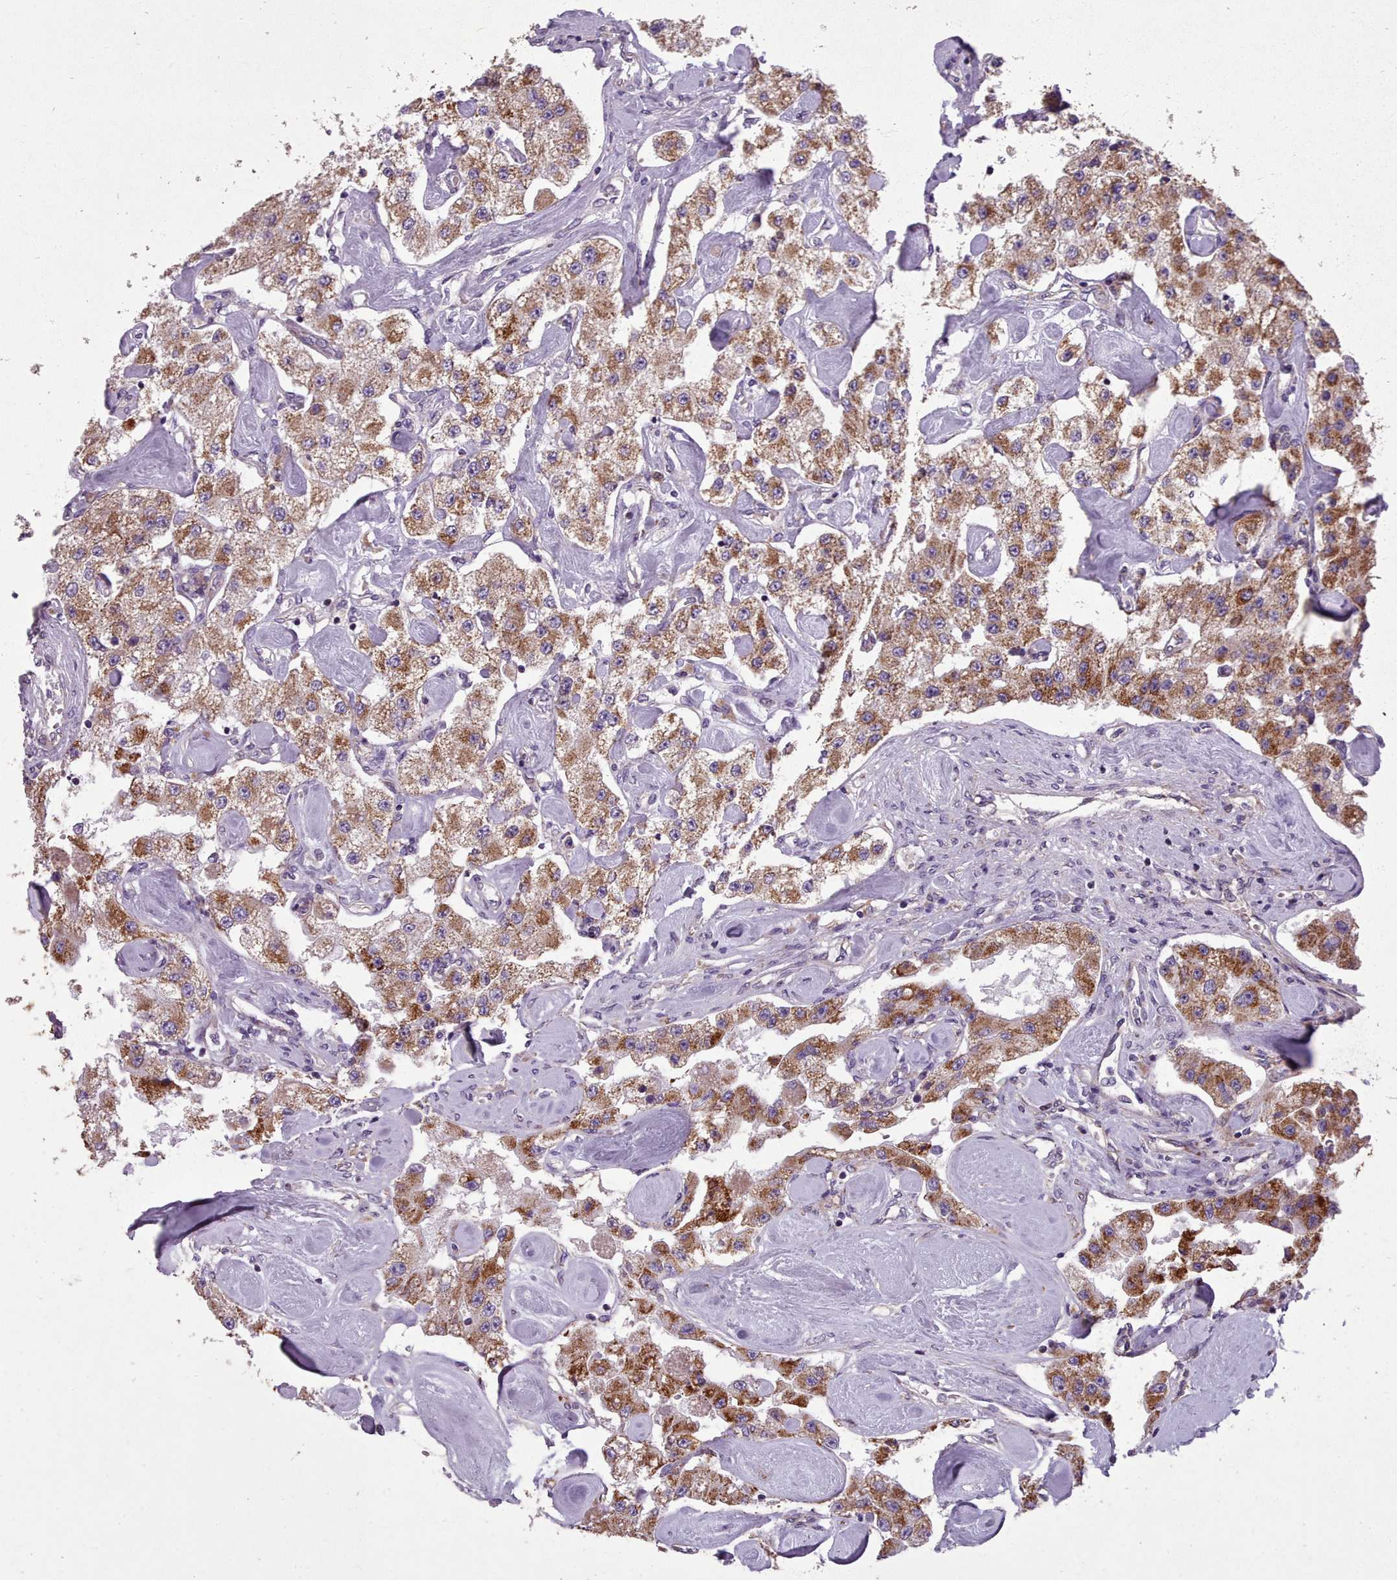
{"staining": {"intensity": "moderate", "quantity": ">75%", "location": "cytoplasmic/membranous"}, "tissue": "carcinoid", "cell_type": "Tumor cells", "image_type": "cancer", "snomed": [{"axis": "morphology", "description": "Carcinoid, malignant, NOS"}, {"axis": "topography", "description": "Pancreas"}], "caption": "This is a micrograph of IHC staining of carcinoid, which shows moderate staining in the cytoplasmic/membranous of tumor cells.", "gene": "FKBP10", "patient": {"sex": "male", "age": 41}}